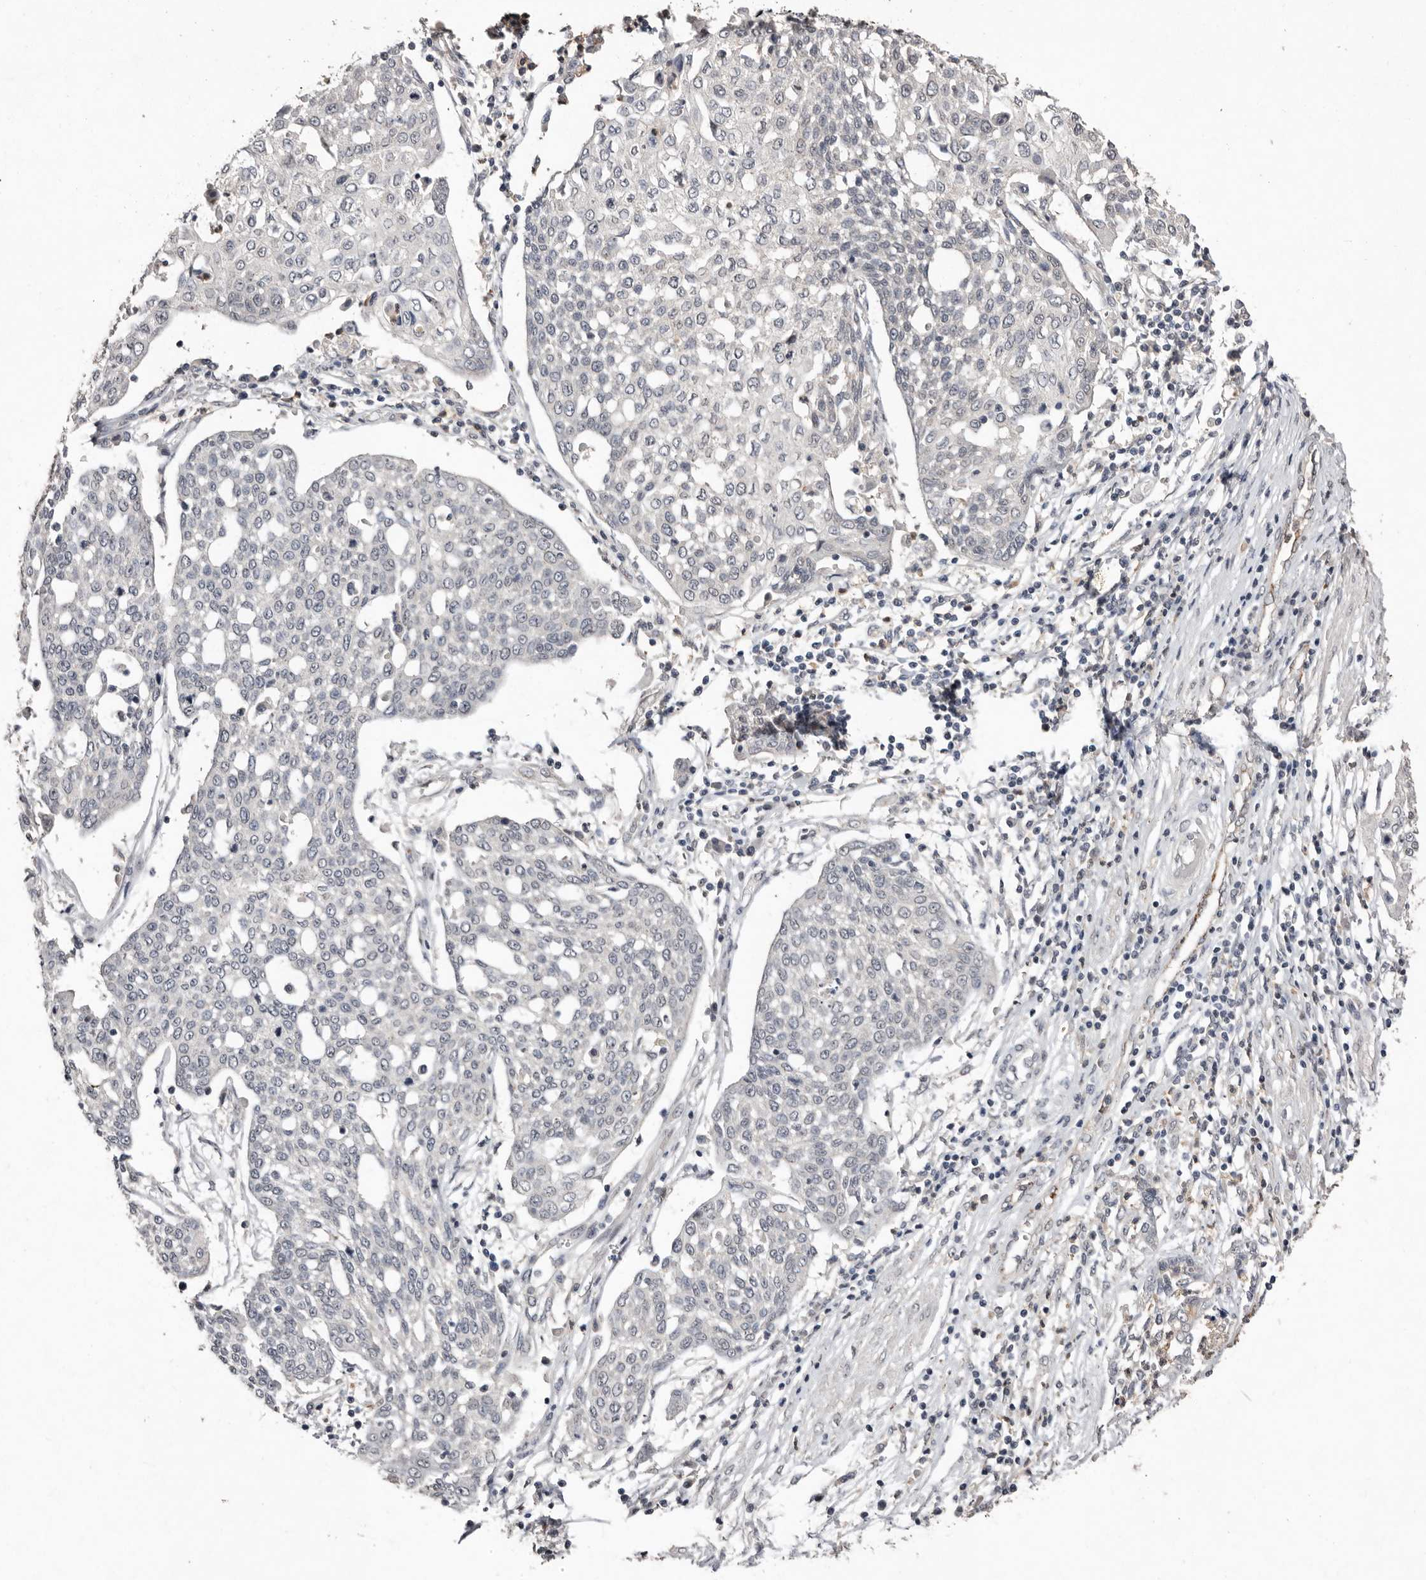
{"staining": {"intensity": "negative", "quantity": "none", "location": "none"}, "tissue": "cervical cancer", "cell_type": "Tumor cells", "image_type": "cancer", "snomed": [{"axis": "morphology", "description": "Squamous cell carcinoma, NOS"}, {"axis": "topography", "description": "Cervix"}], "caption": "This micrograph is of cervical cancer stained with IHC to label a protein in brown with the nuclei are counter-stained blue. There is no positivity in tumor cells. (DAB immunohistochemistry (IHC) with hematoxylin counter stain).", "gene": "SULT1E1", "patient": {"sex": "female", "age": 34}}